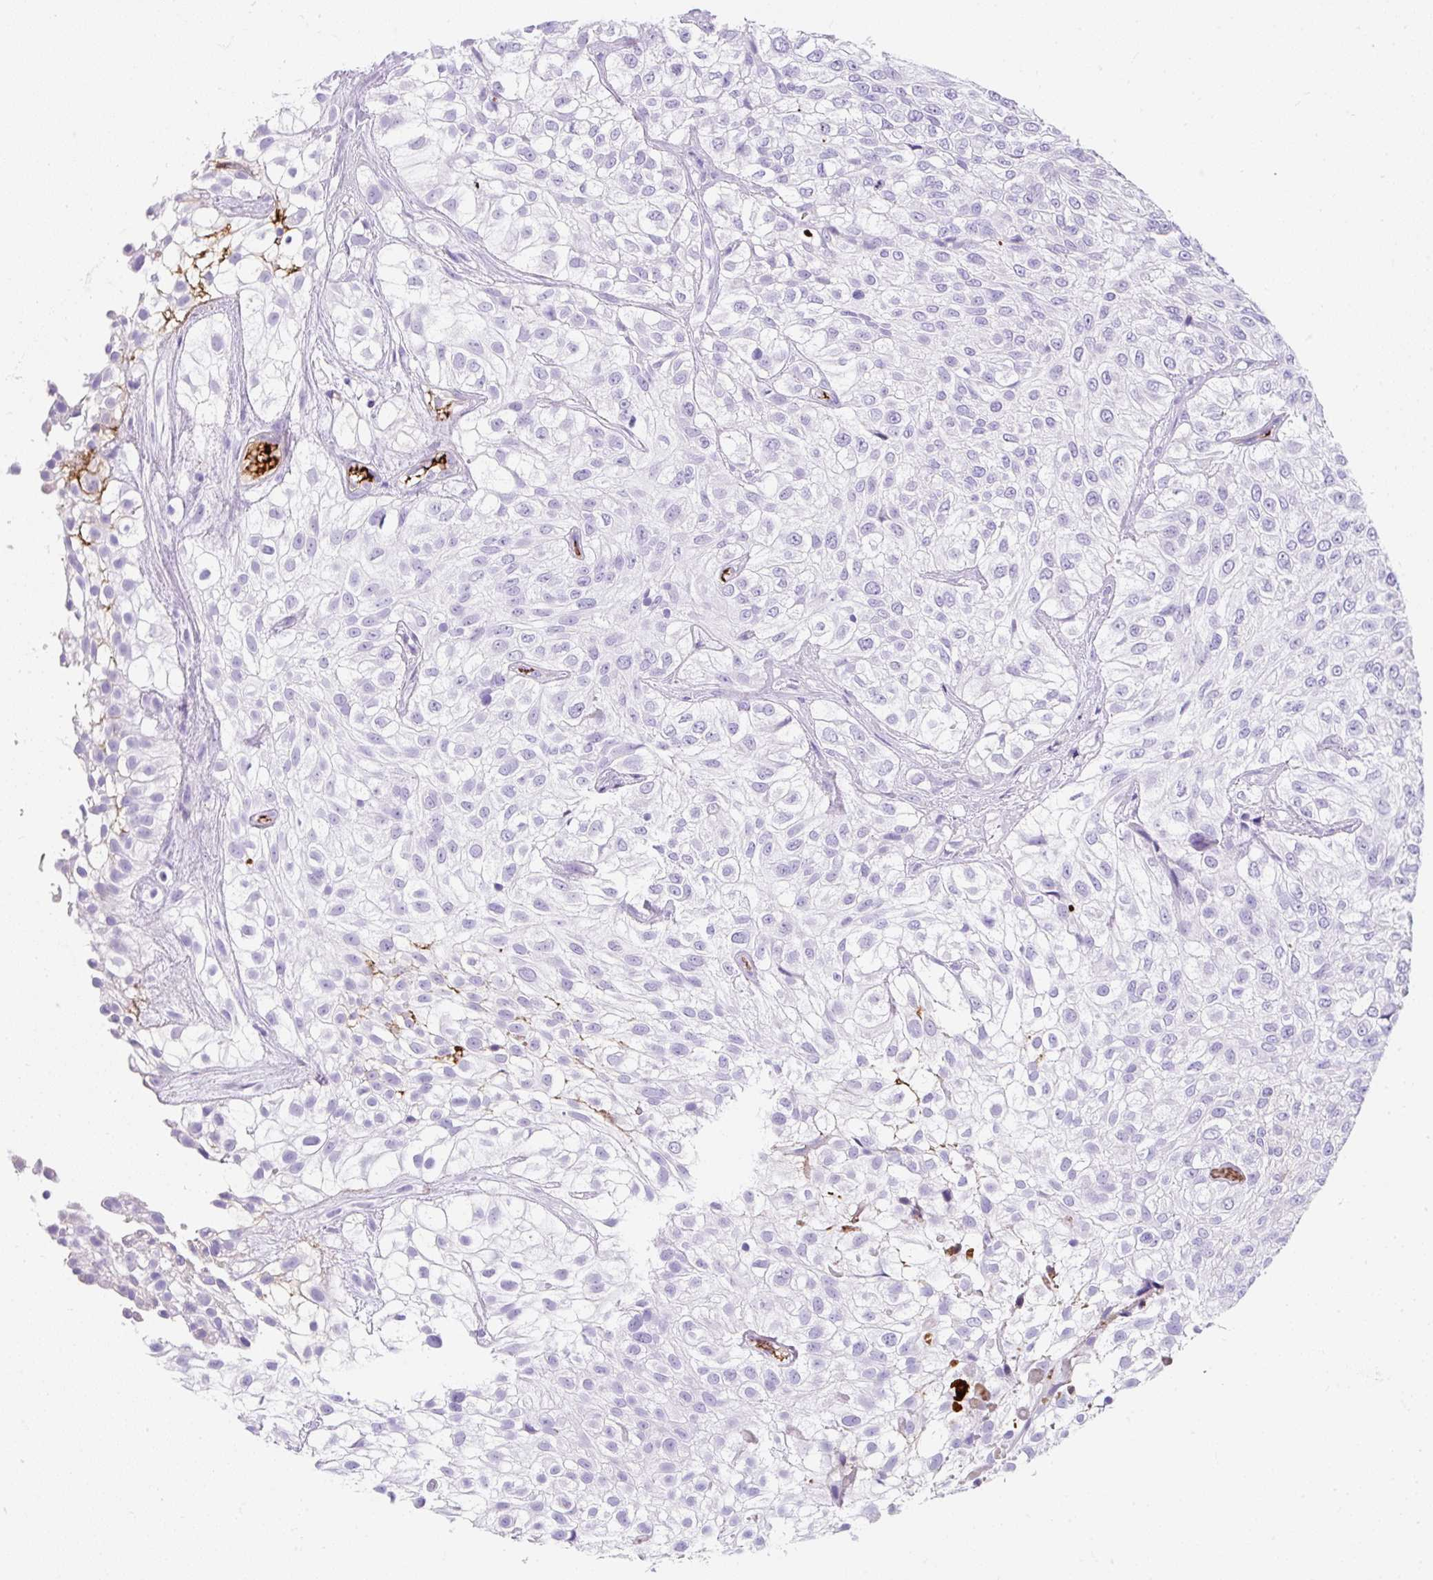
{"staining": {"intensity": "negative", "quantity": "none", "location": "none"}, "tissue": "urothelial cancer", "cell_type": "Tumor cells", "image_type": "cancer", "snomed": [{"axis": "morphology", "description": "Urothelial carcinoma, High grade"}, {"axis": "topography", "description": "Urinary bladder"}], "caption": "Tumor cells are negative for protein expression in human urothelial cancer.", "gene": "APOC4-APOC2", "patient": {"sex": "male", "age": 56}}